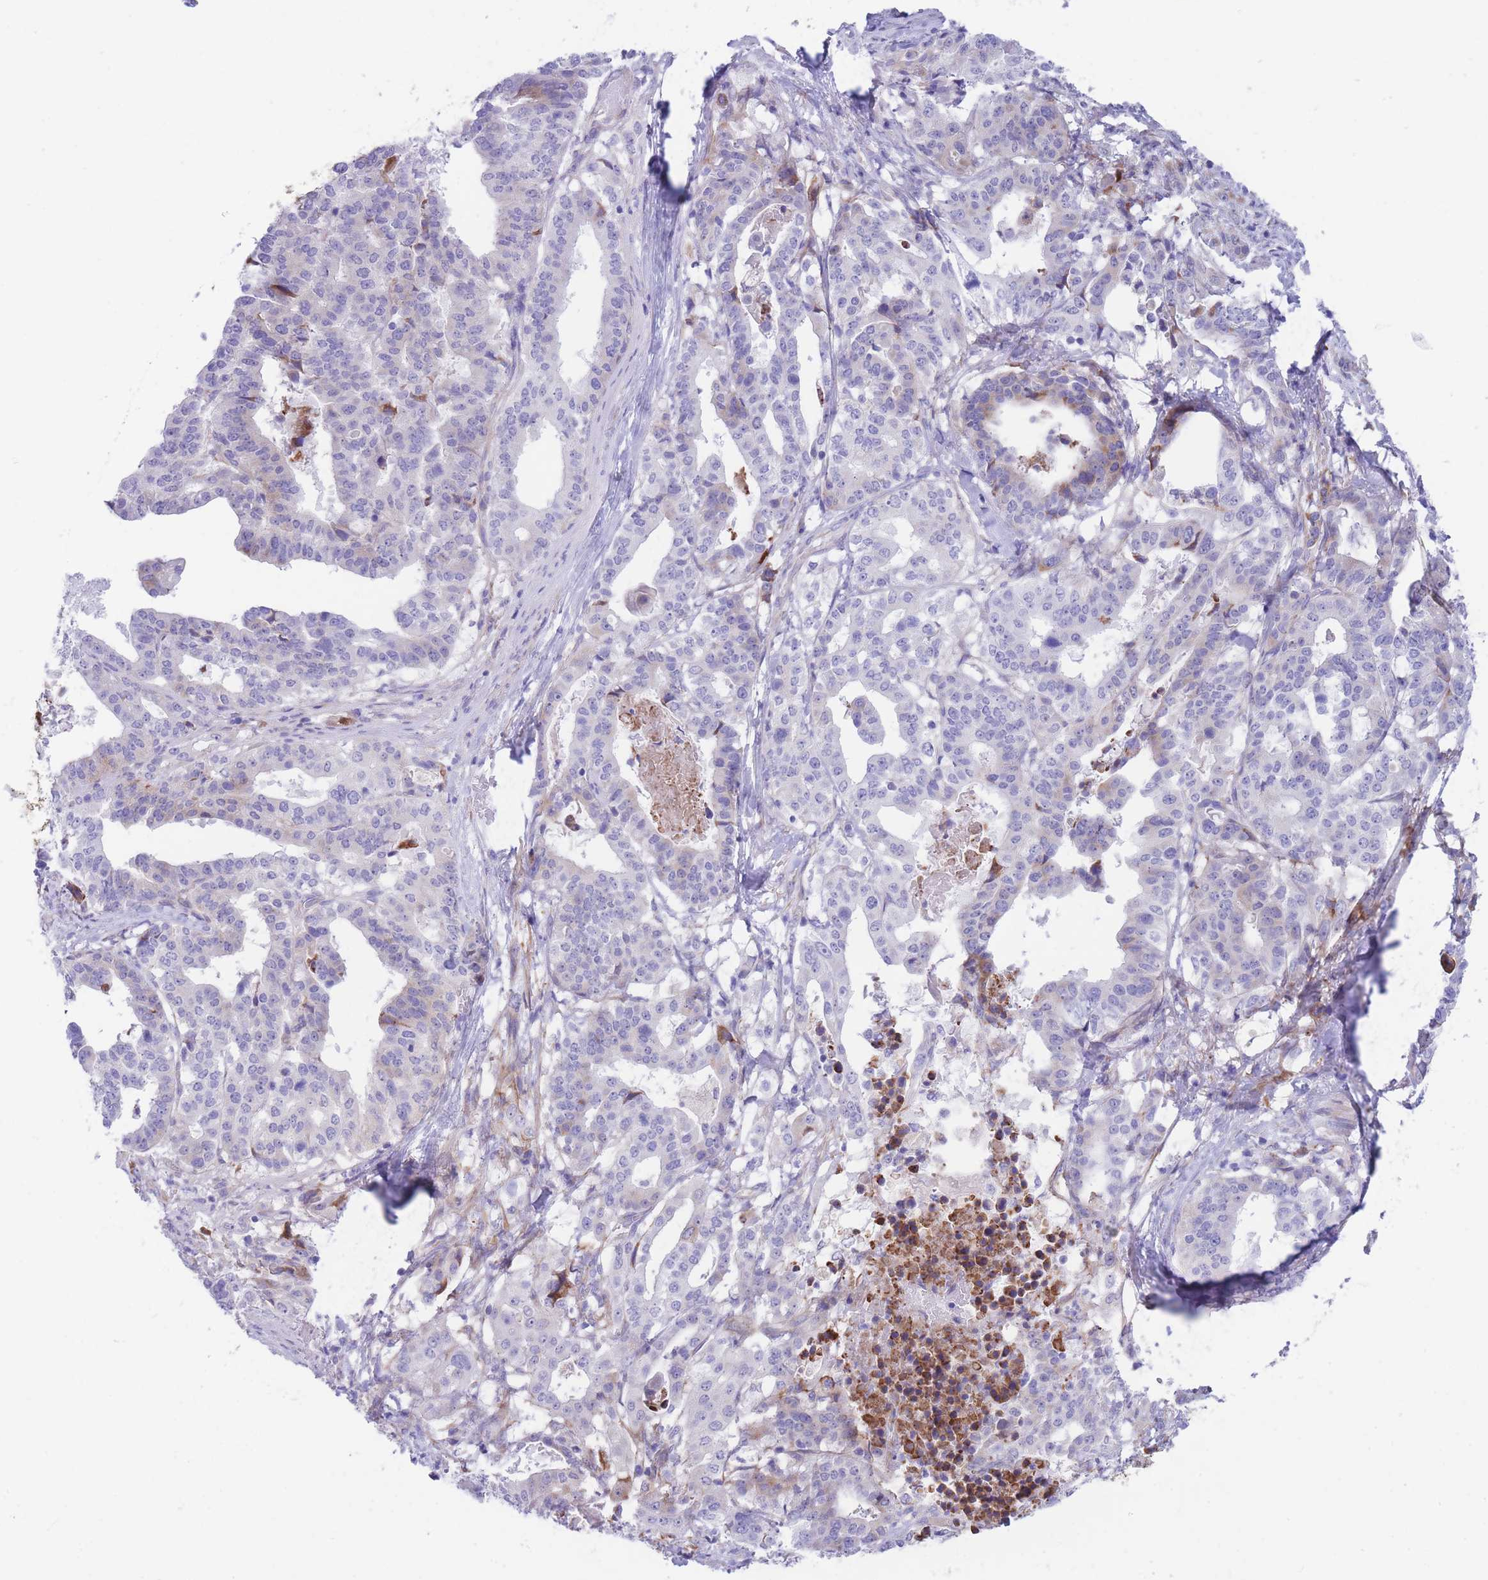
{"staining": {"intensity": "negative", "quantity": "none", "location": "none"}, "tissue": "stomach cancer", "cell_type": "Tumor cells", "image_type": "cancer", "snomed": [{"axis": "morphology", "description": "Adenocarcinoma, NOS"}, {"axis": "topography", "description": "Stomach"}], "caption": "The immunohistochemistry (IHC) histopathology image has no significant expression in tumor cells of stomach cancer (adenocarcinoma) tissue. (DAB IHC, high magnification).", "gene": "DET1", "patient": {"sex": "male", "age": 48}}